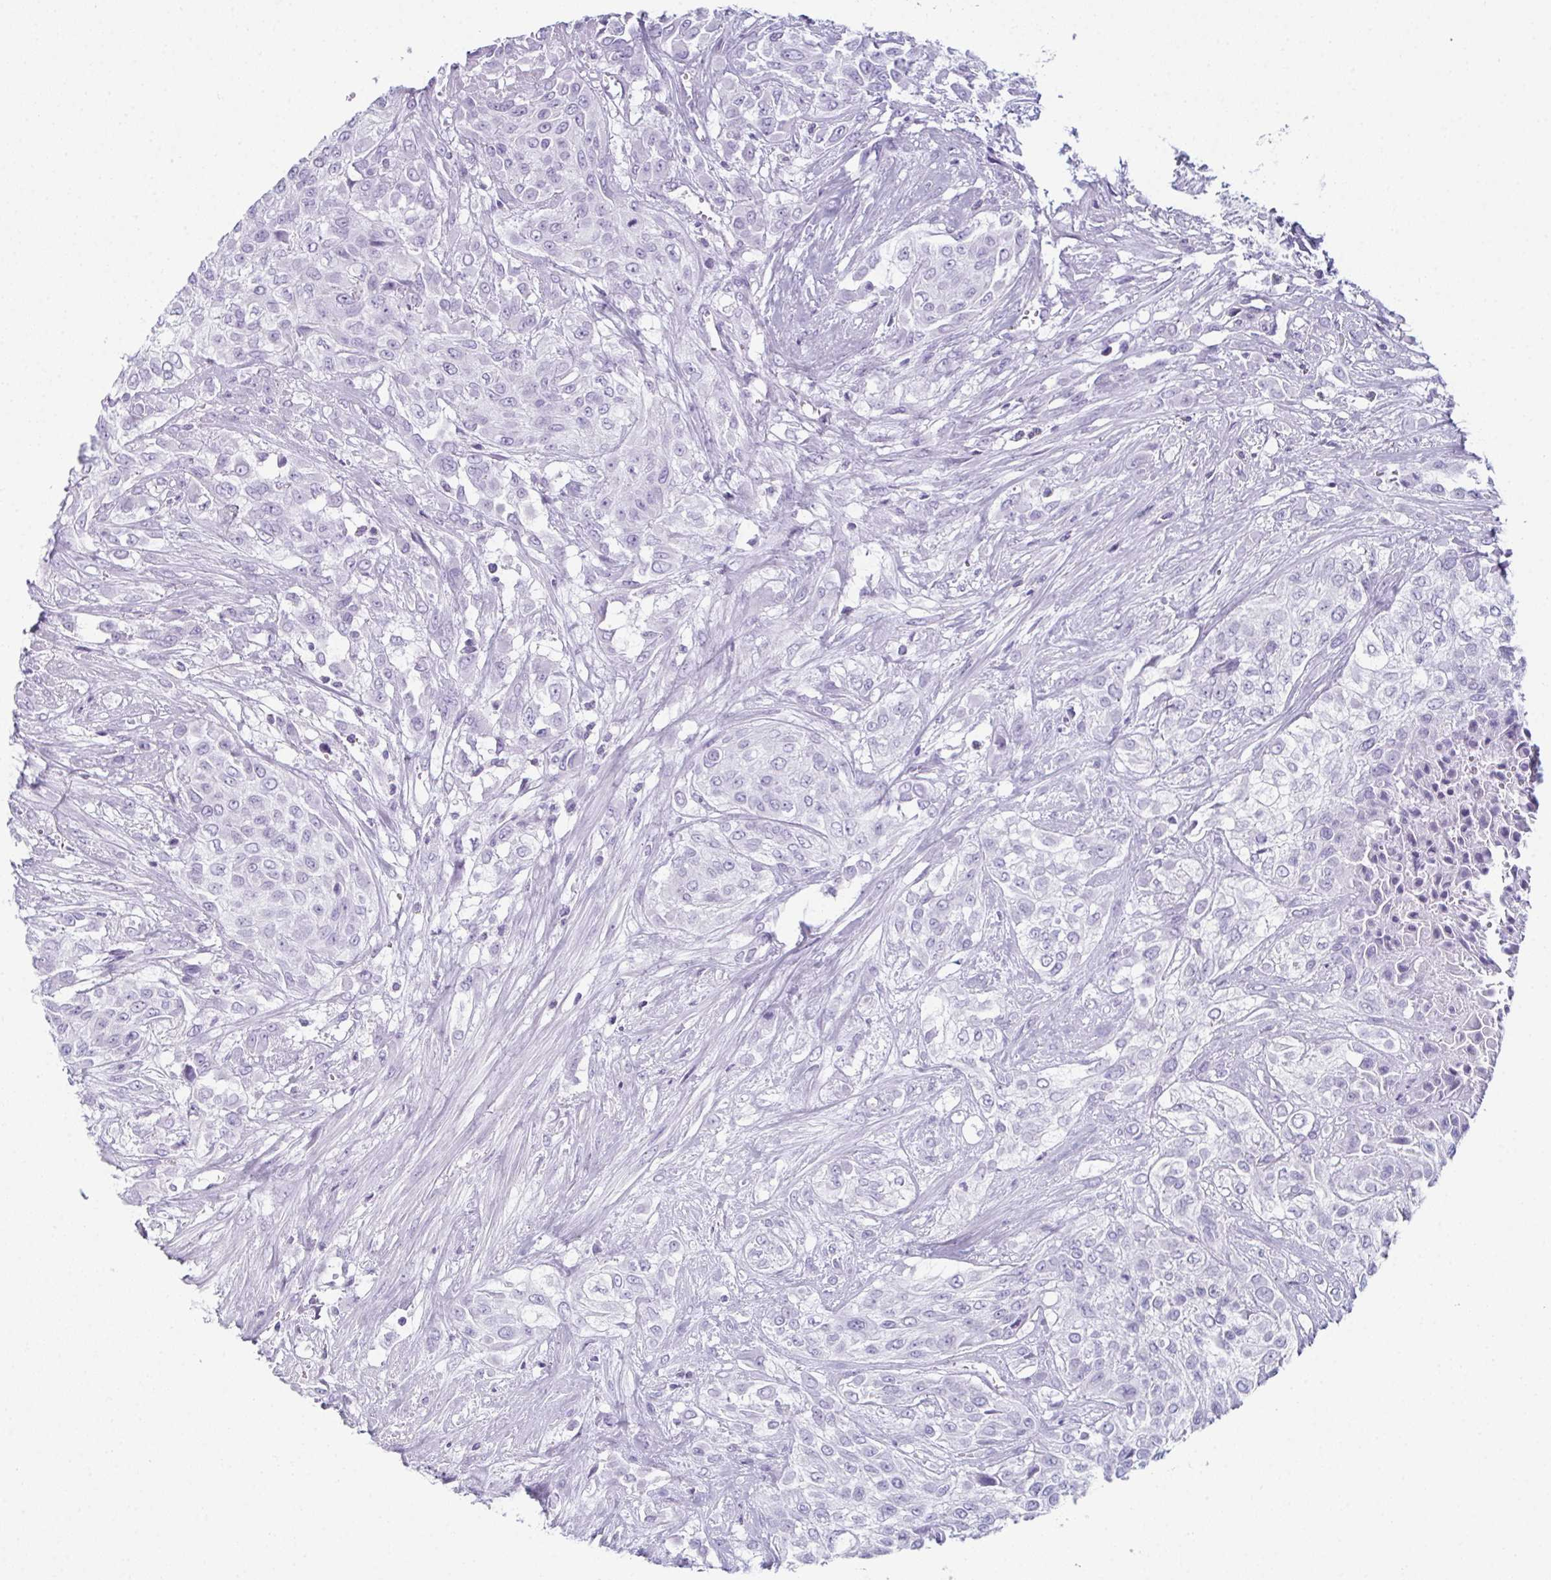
{"staining": {"intensity": "negative", "quantity": "none", "location": "none"}, "tissue": "urothelial cancer", "cell_type": "Tumor cells", "image_type": "cancer", "snomed": [{"axis": "morphology", "description": "Urothelial carcinoma, High grade"}, {"axis": "topography", "description": "Urinary bladder"}], "caption": "Histopathology image shows no protein expression in tumor cells of high-grade urothelial carcinoma tissue.", "gene": "ENKUR", "patient": {"sex": "male", "age": 57}}